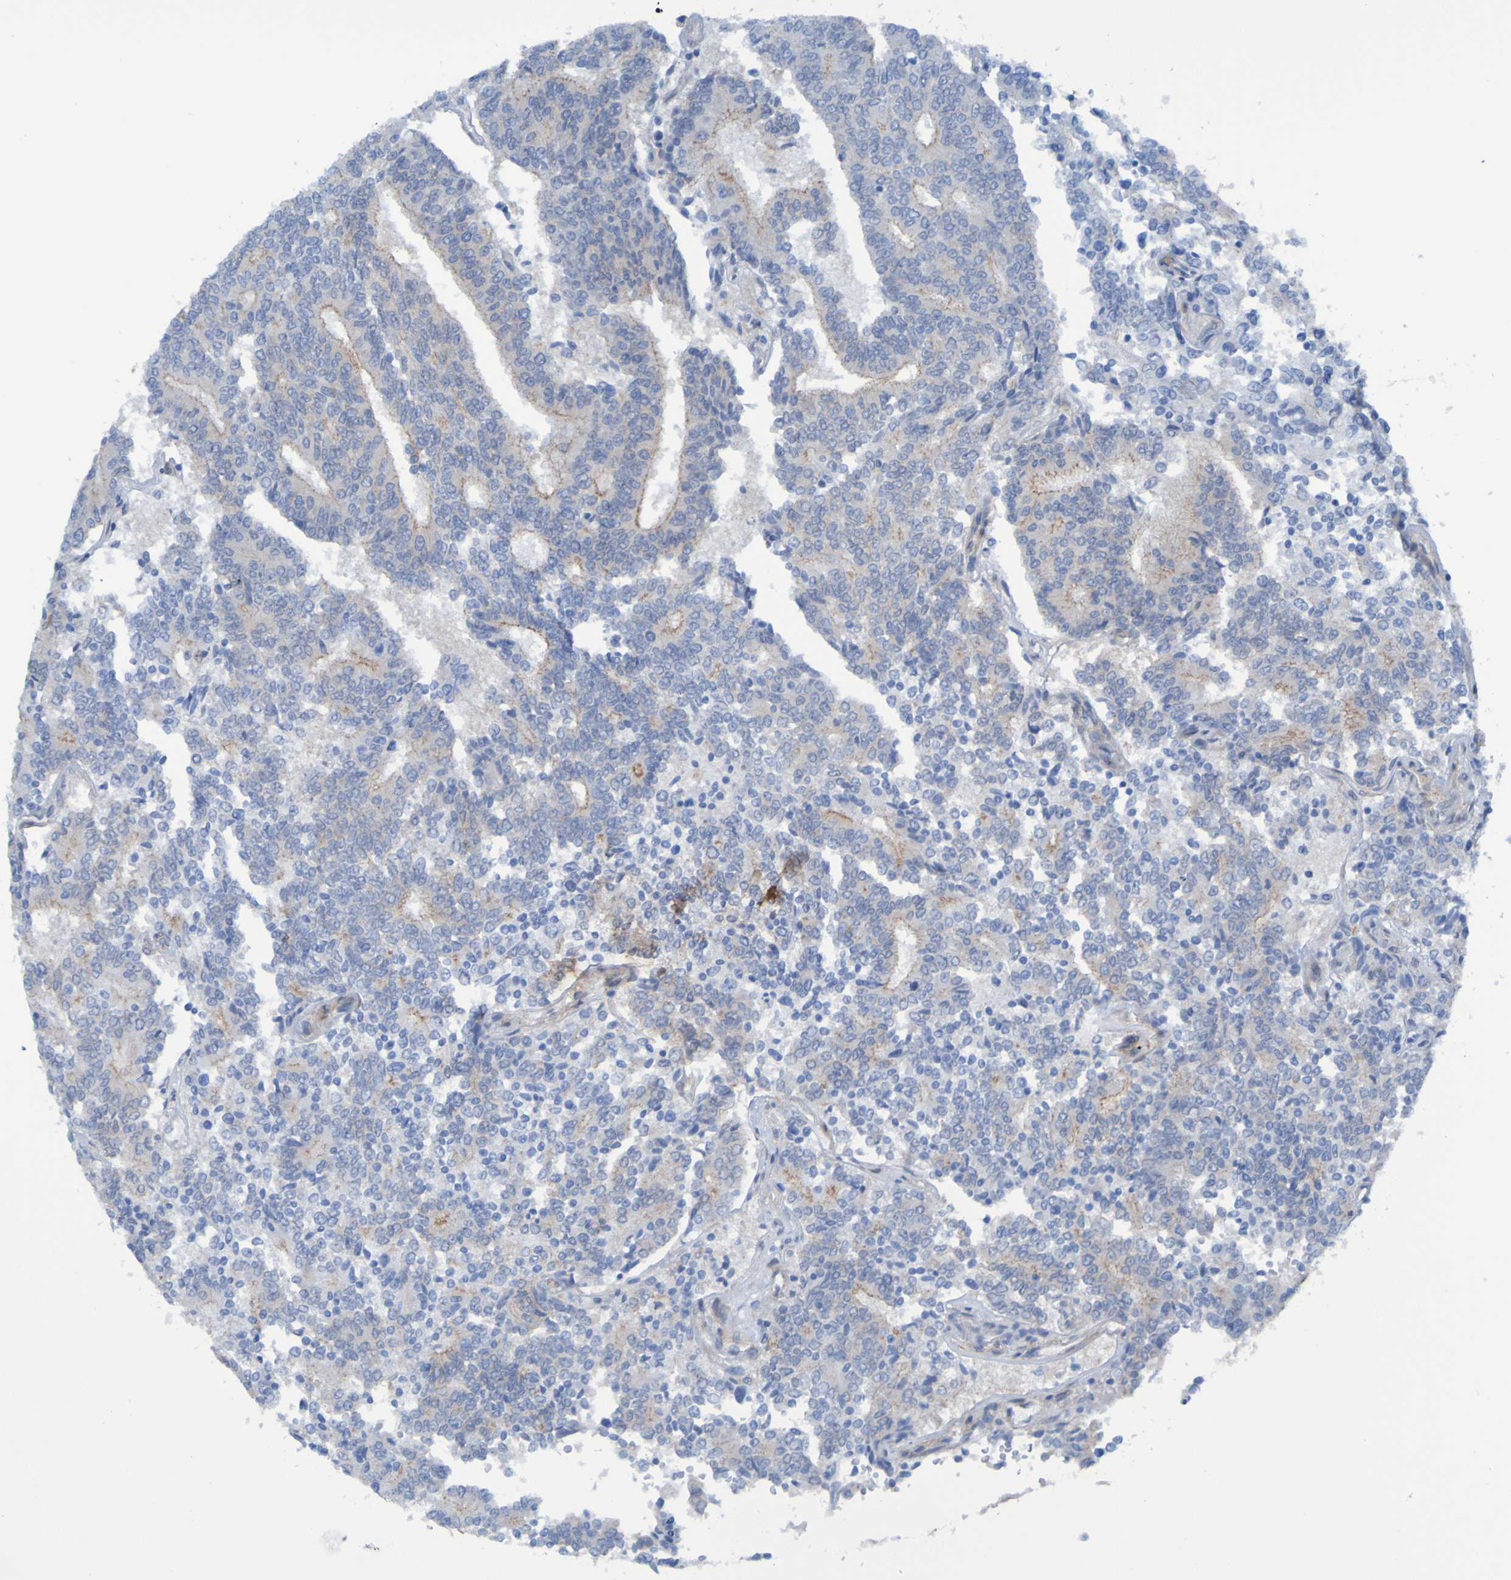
{"staining": {"intensity": "moderate", "quantity": "25%-75%", "location": "cytoplasmic/membranous"}, "tissue": "prostate cancer", "cell_type": "Tumor cells", "image_type": "cancer", "snomed": [{"axis": "morphology", "description": "Normal tissue, NOS"}, {"axis": "morphology", "description": "Adenocarcinoma, High grade"}, {"axis": "topography", "description": "Prostate"}, {"axis": "topography", "description": "Seminal veicle"}], "caption": "Moderate cytoplasmic/membranous staining is seen in approximately 25%-75% of tumor cells in prostate cancer (adenocarcinoma (high-grade)).", "gene": "LPP", "patient": {"sex": "male", "age": 55}}